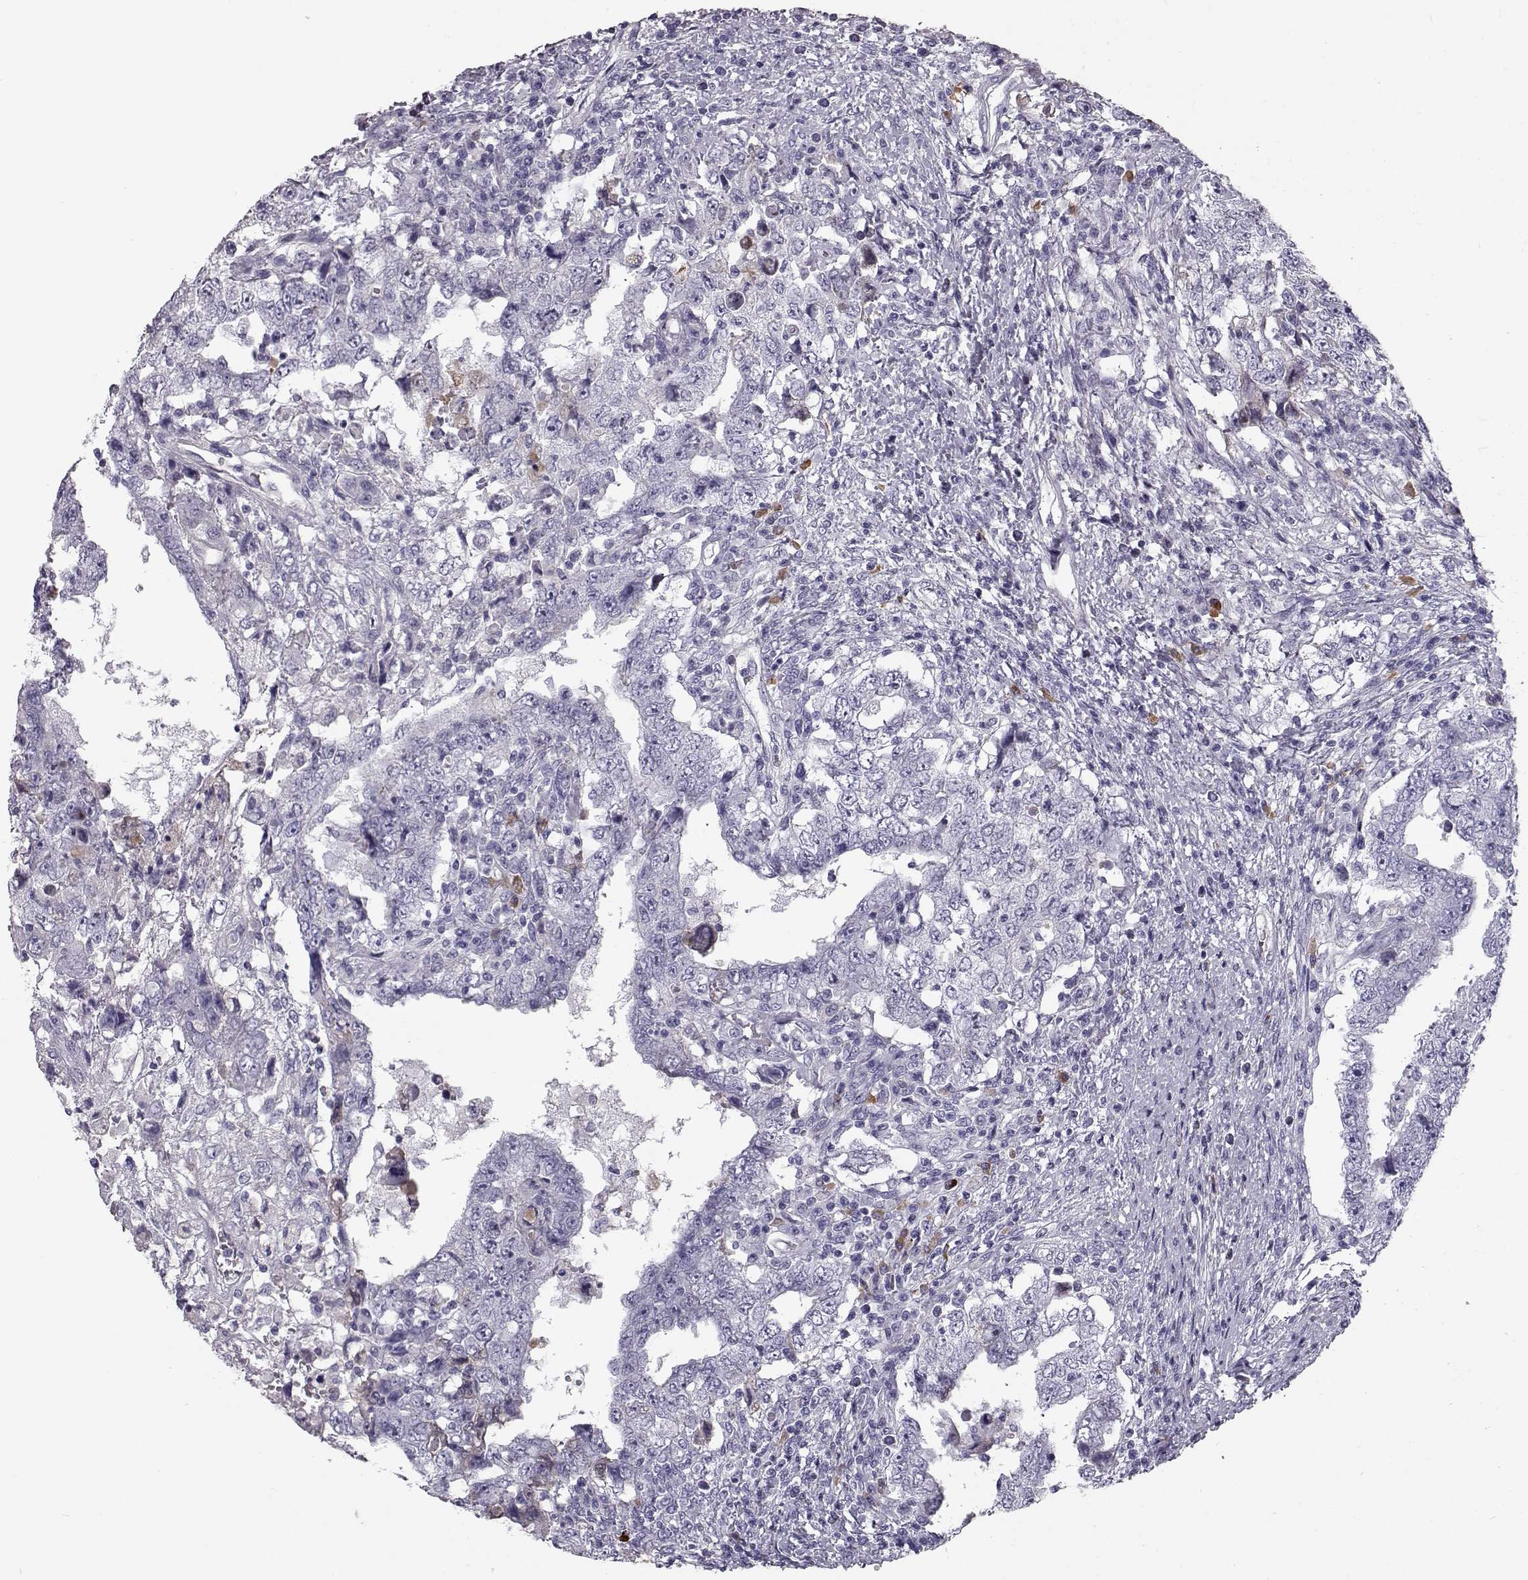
{"staining": {"intensity": "negative", "quantity": "none", "location": "none"}, "tissue": "testis cancer", "cell_type": "Tumor cells", "image_type": "cancer", "snomed": [{"axis": "morphology", "description": "Carcinoma, Embryonal, NOS"}, {"axis": "topography", "description": "Testis"}], "caption": "The histopathology image exhibits no significant staining in tumor cells of testis cancer (embryonal carcinoma). (DAB (3,3'-diaminobenzidine) IHC visualized using brightfield microscopy, high magnification).", "gene": "CCL19", "patient": {"sex": "male", "age": 26}}